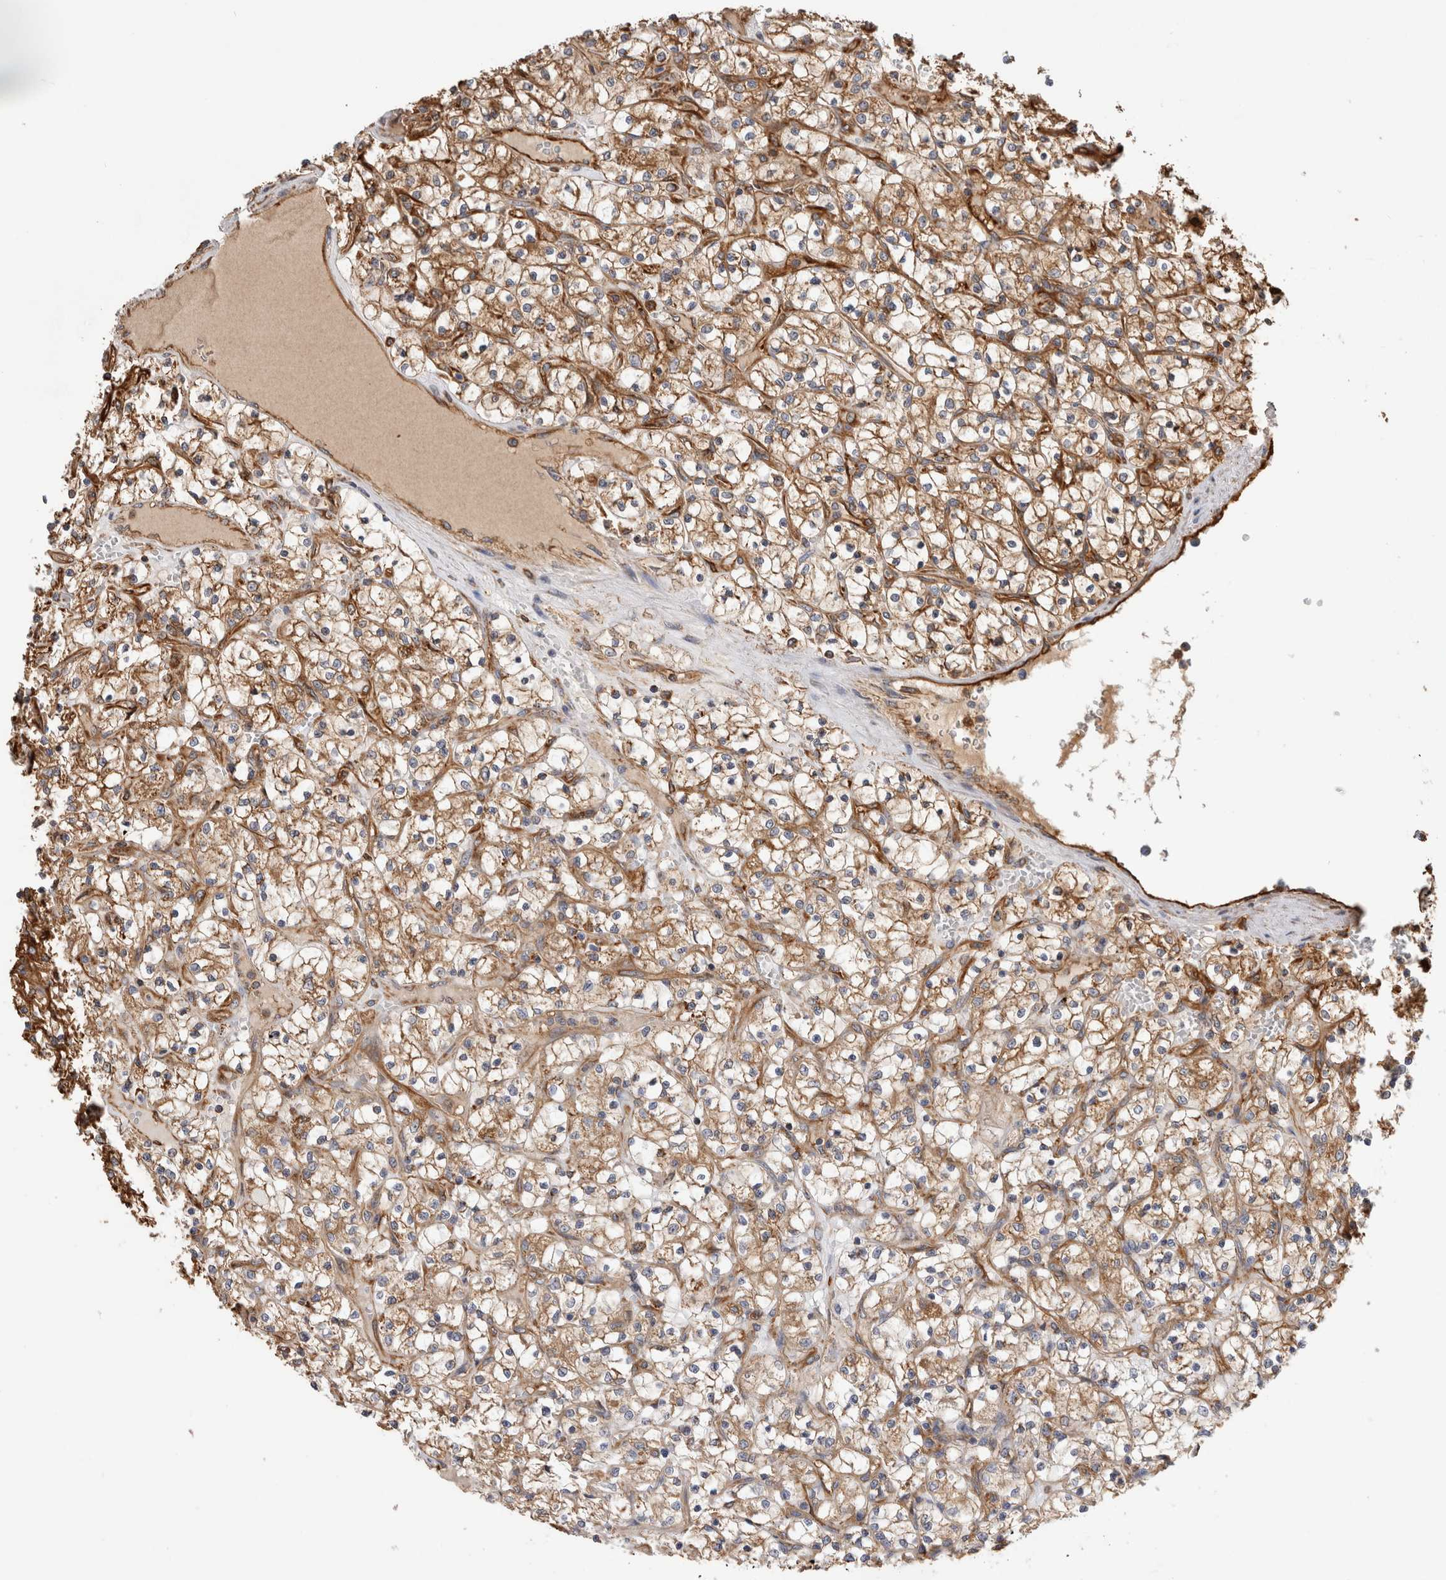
{"staining": {"intensity": "moderate", "quantity": ">75%", "location": "cytoplasmic/membranous"}, "tissue": "renal cancer", "cell_type": "Tumor cells", "image_type": "cancer", "snomed": [{"axis": "morphology", "description": "Adenocarcinoma, NOS"}, {"axis": "topography", "description": "Kidney"}], "caption": "Protein expression by IHC exhibits moderate cytoplasmic/membranous positivity in about >75% of tumor cells in renal cancer (adenocarcinoma).", "gene": "ZNF397", "patient": {"sex": "female", "age": 69}}